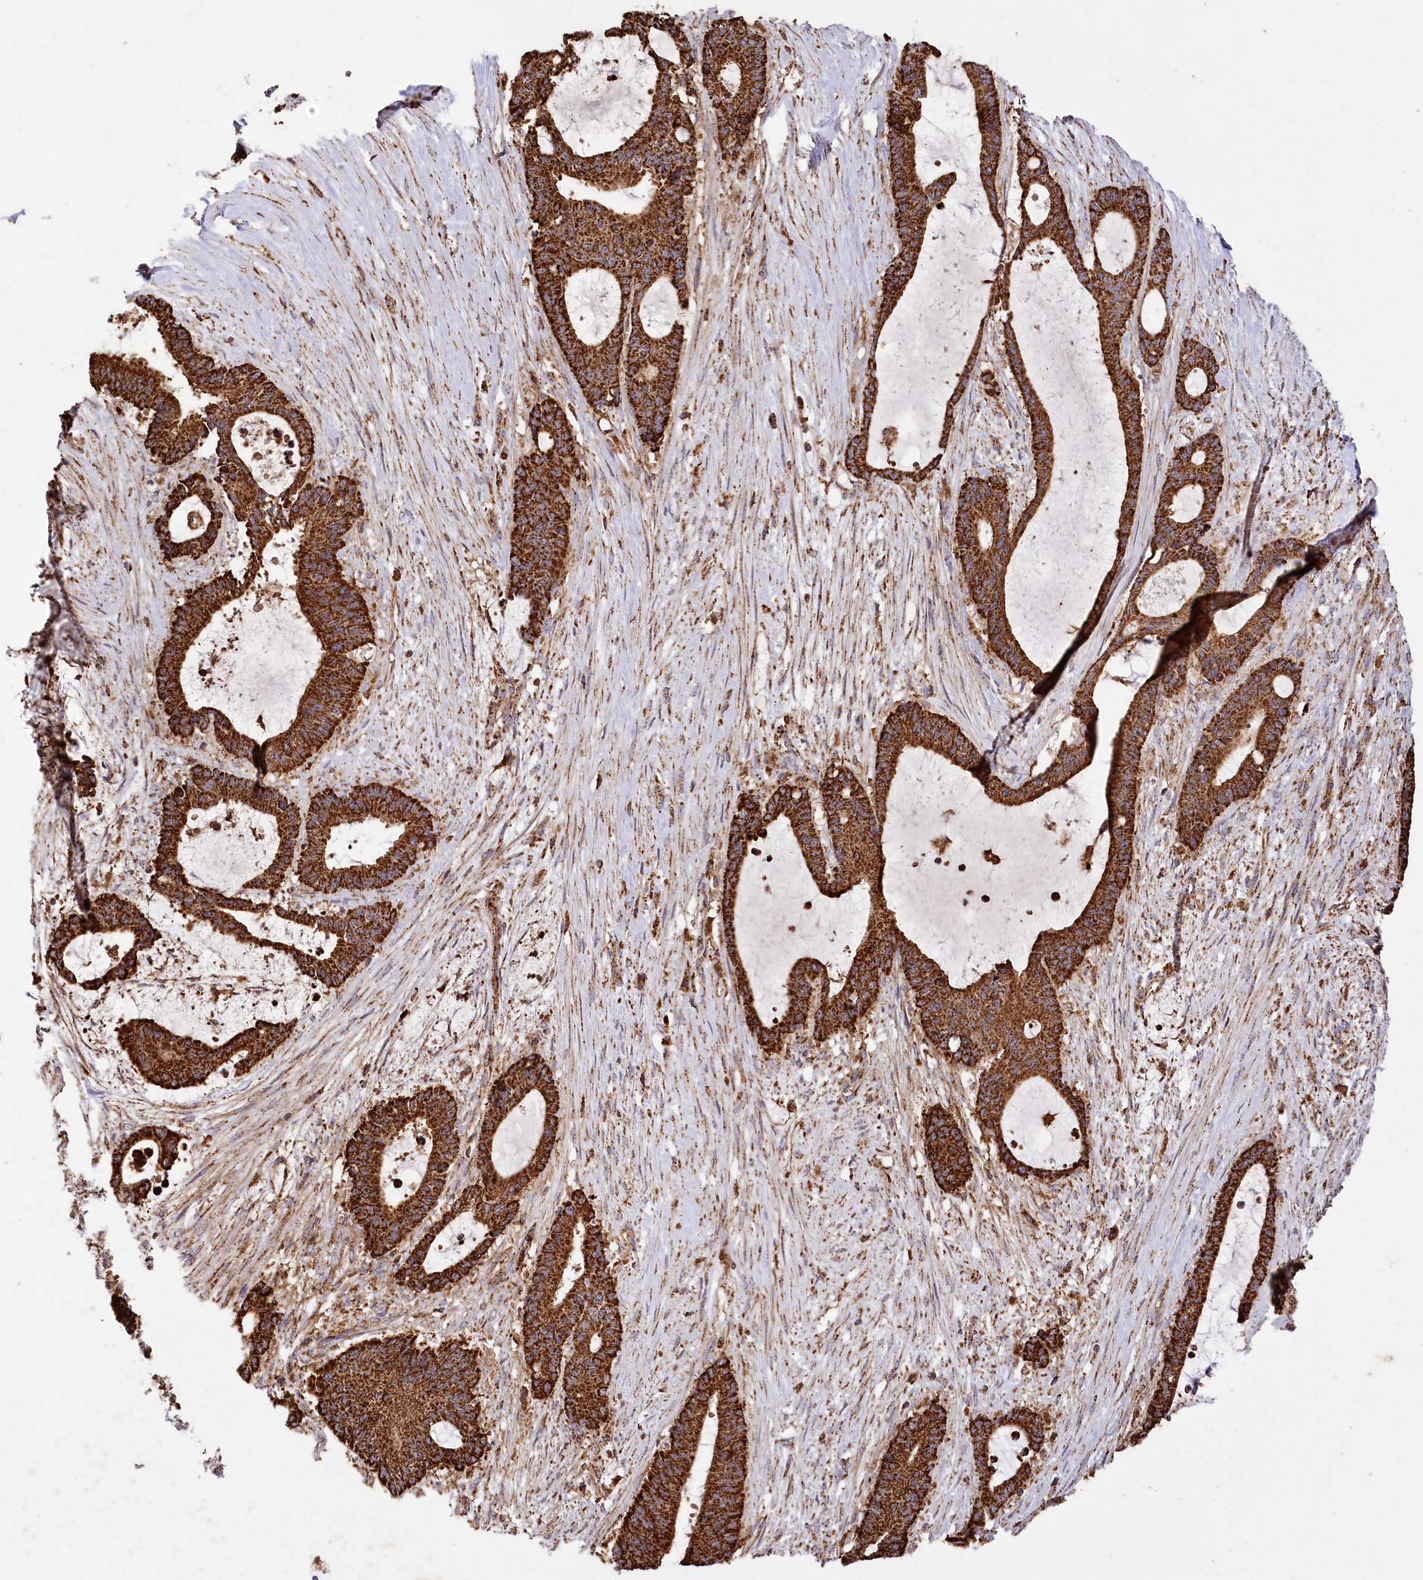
{"staining": {"intensity": "strong", "quantity": ">75%", "location": "cytoplasmic/membranous"}, "tissue": "liver cancer", "cell_type": "Tumor cells", "image_type": "cancer", "snomed": [{"axis": "morphology", "description": "Normal tissue, NOS"}, {"axis": "morphology", "description": "Cholangiocarcinoma"}, {"axis": "topography", "description": "Liver"}, {"axis": "topography", "description": "Peripheral nerve tissue"}], "caption": "A photomicrograph of human cholangiocarcinoma (liver) stained for a protein shows strong cytoplasmic/membranous brown staining in tumor cells.", "gene": "CARD19", "patient": {"sex": "female", "age": 73}}